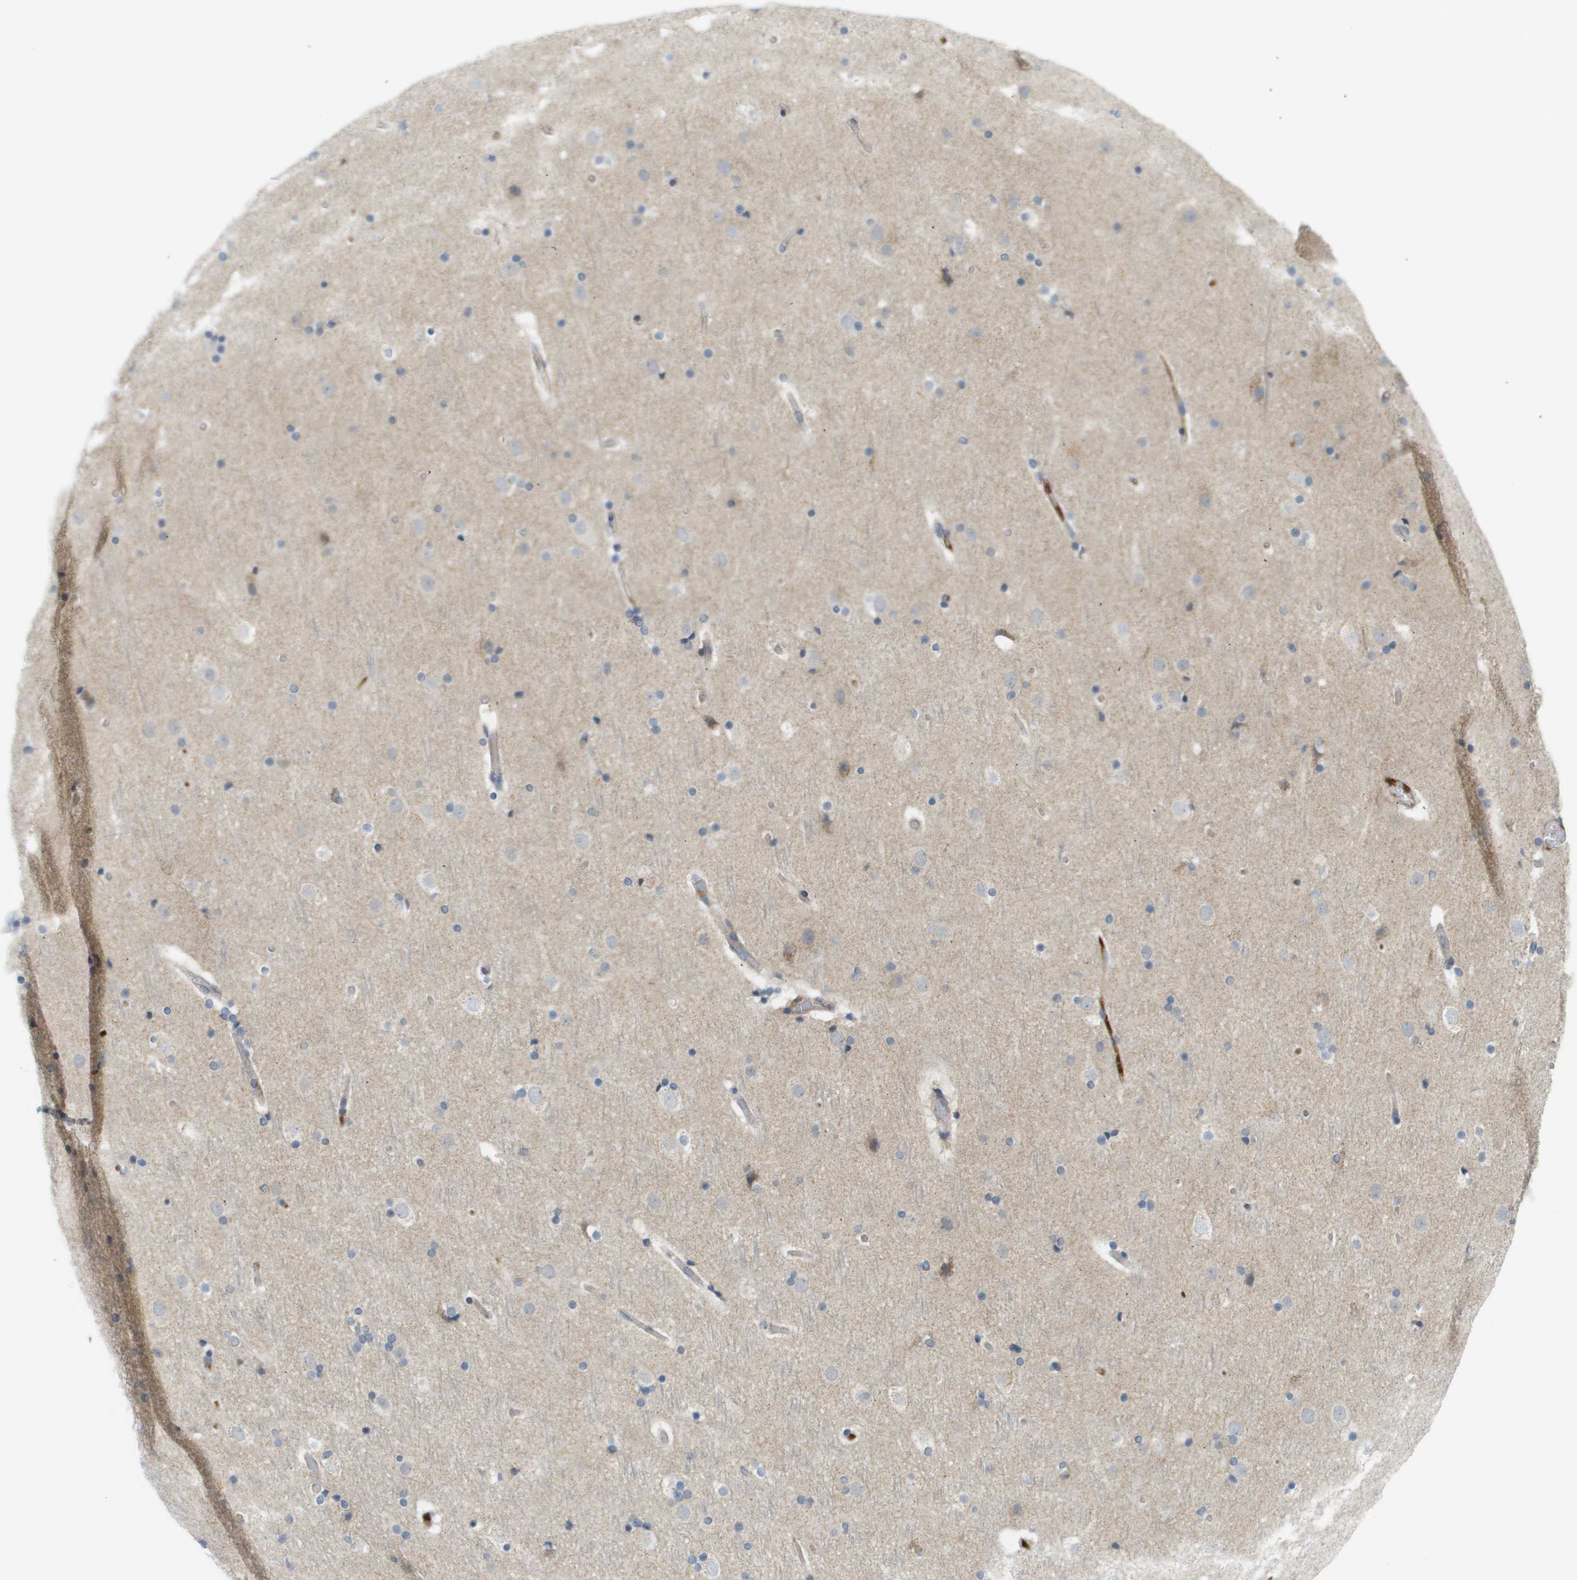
{"staining": {"intensity": "negative", "quantity": "none", "location": "none"}, "tissue": "cerebral cortex", "cell_type": "Endothelial cells", "image_type": "normal", "snomed": [{"axis": "morphology", "description": "Normal tissue, NOS"}, {"axis": "topography", "description": "Cerebral cortex"}], "caption": "High power microscopy image of an immunohistochemistry (IHC) micrograph of unremarkable cerebral cortex, revealing no significant positivity in endothelial cells.", "gene": "PROC", "patient": {"sex": "male", "age": 57}}